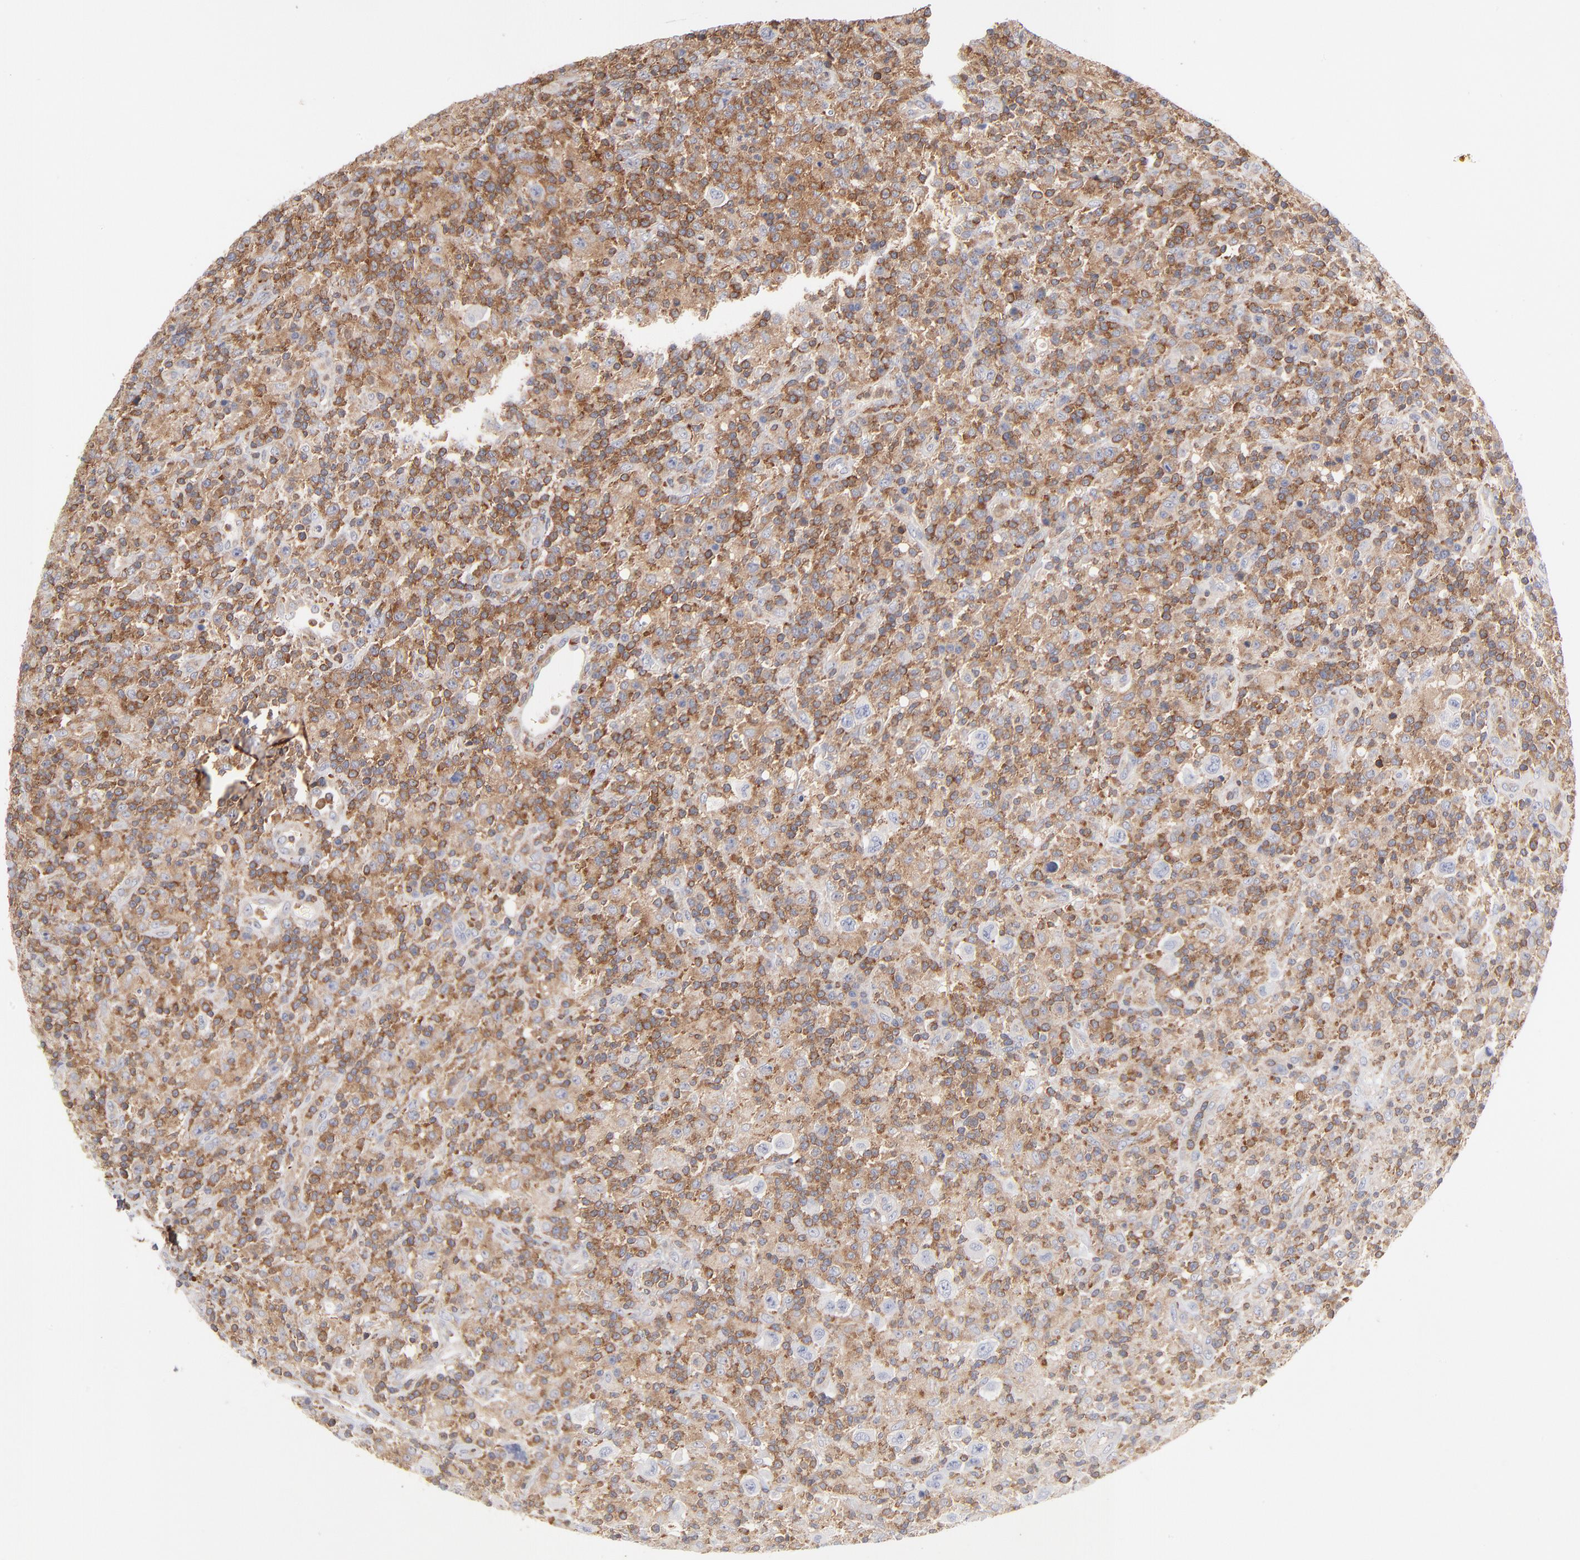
{"staining": {"intensity": "strong", "quantity": ">75%", "location": "cytoplasmic/membranous"}, "tissue": "lymphoma", "cell_type": "Tumor cells", "image_type": "cancer", "snomed": [{"axis": "morphology", "description": "Hodgkin's disease, NOS"}, {"axis": "topography", "description": "Lymph node"}], "caption": "Strong cytoplasmic/membranous expression is identified in about >75% of tumor cells in lymphoma.", "gene": "WIPF1", "patient": {"sex": "male", "age": 65}}